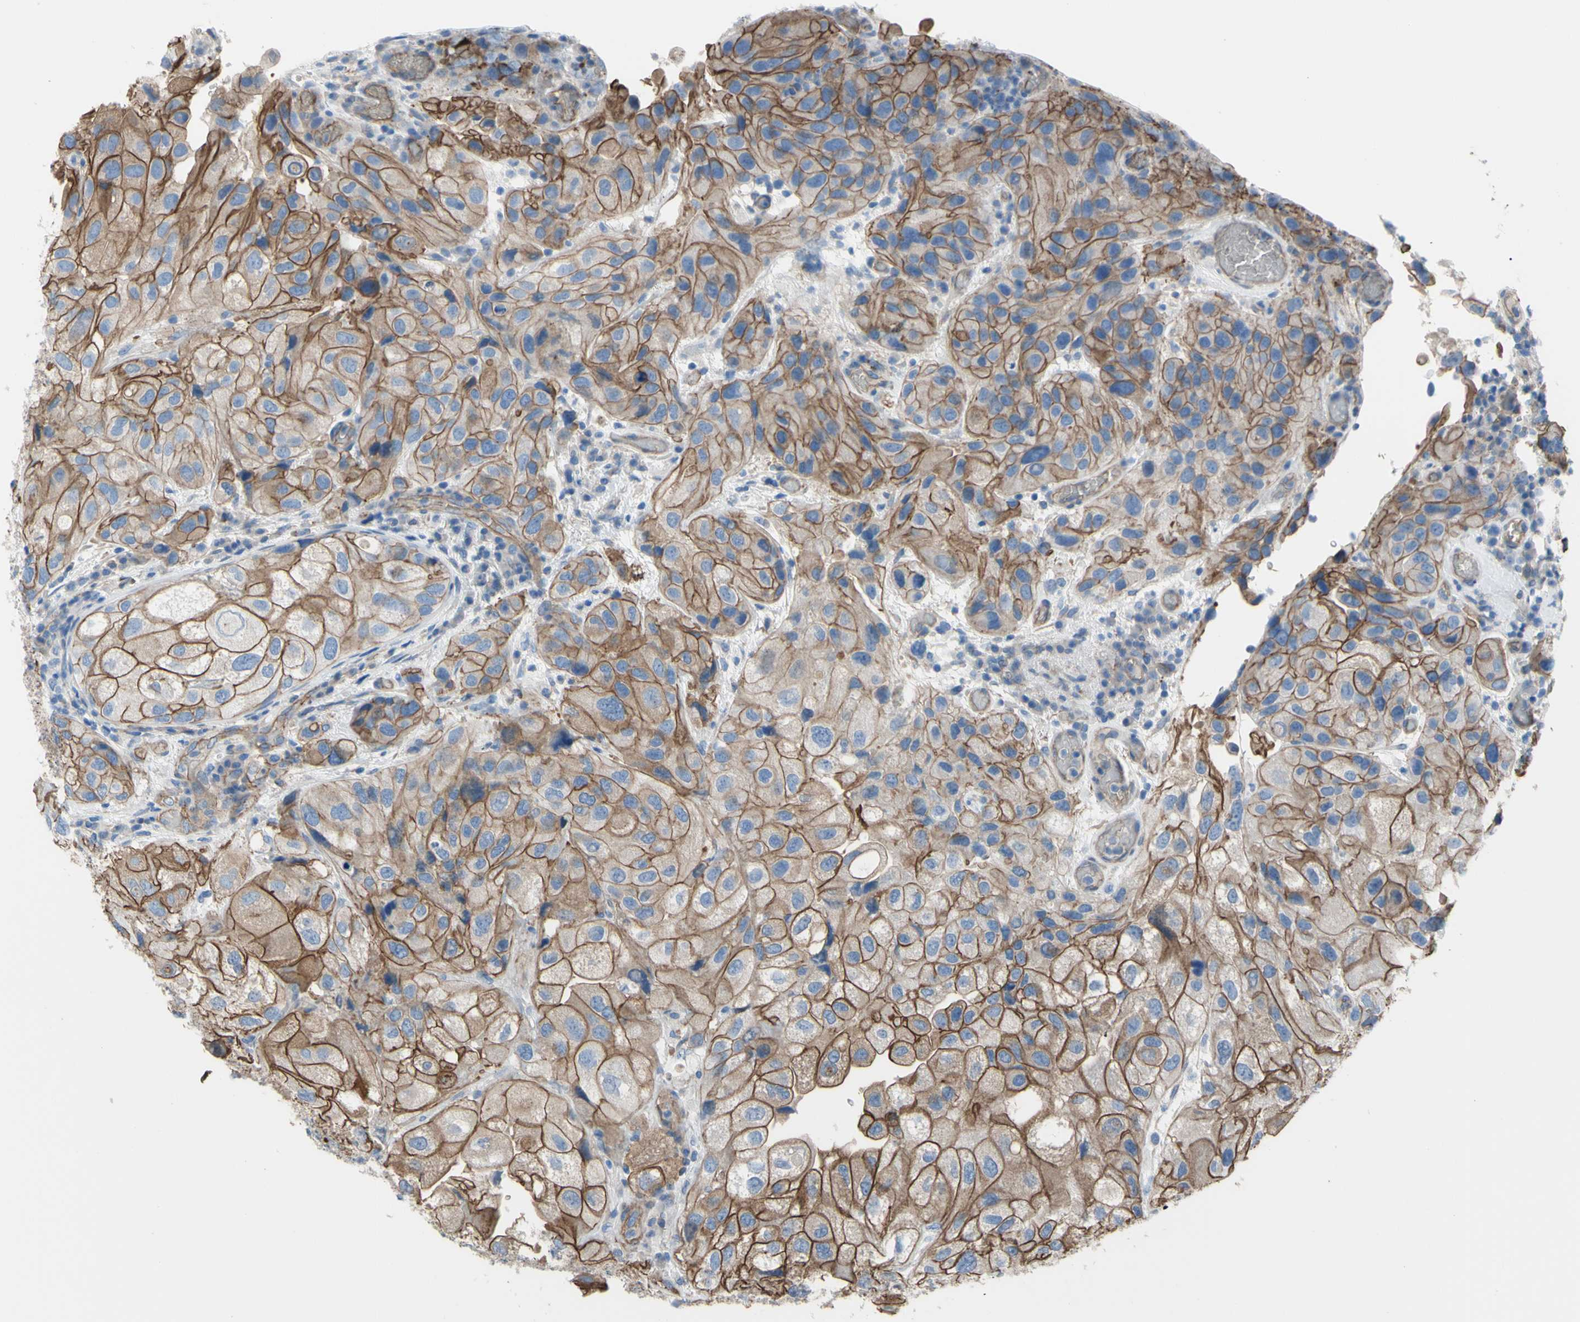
{"staining": {"intensity": "strong", "quantity": ">75%", "location": "cytoplasmic/membranous"}, "tissue": "urothelial cancer", "cell_type": "Tumor cells", "image_type": "cancer", "snomed": [{"axis": "morphology", "description": "Urothelial carcinoma, High grade"}, {"axis": "topography", "description": "Urinary bladder"}], "caption": "Tumor cells reveal high levels of strong cytoplasmic/membranous expression in about >75% of cells in high-grade urothelial carcinoma.", "gene": "TPBG", "patient": {"sex": "female", "age": 64}}